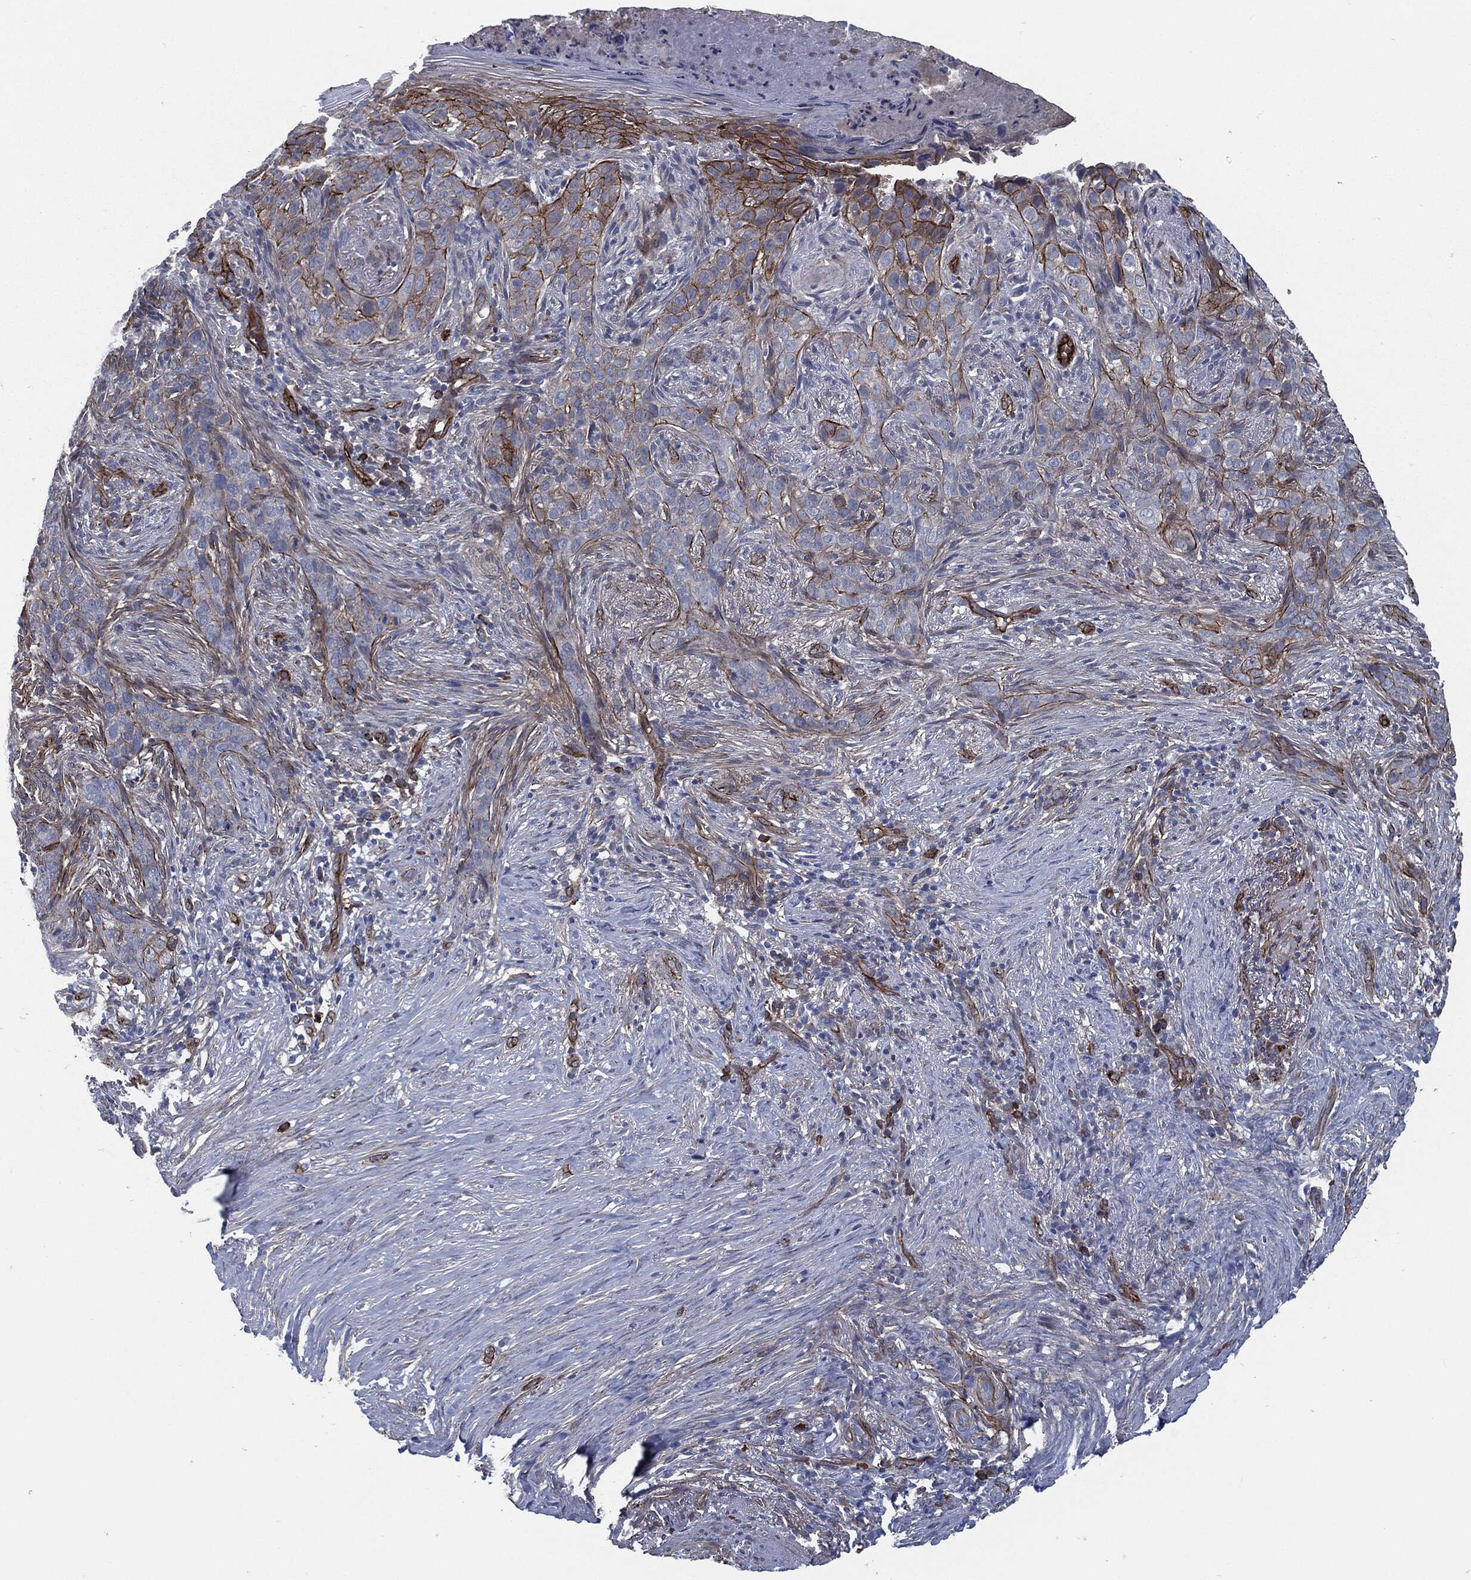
{"staining": {"intensity": "strong", "quantity": "<25%", "location": "cytoplasmic/membranous"}, "tissue": "skin cancer", "cell_type": "Tumor cells", "image_type": "cancer", "snomed": [{"axis": "morphology", "description": "Squamous cell carcinoma, NOS"}, {"axis": "topography", "description": "Skin"}], "caption": "The photomicrograph reveals immunohistochemical staining of skin cancer (squamous cell carcinoma). There is strong cytoplasmic/membranous positivity is appreciated in about <25% of tumor cells. (Brightfield microscopy of DAB IHC at high magnification).", "gene": "SVIL", "patient": {"sex": "male", "age": 88}}